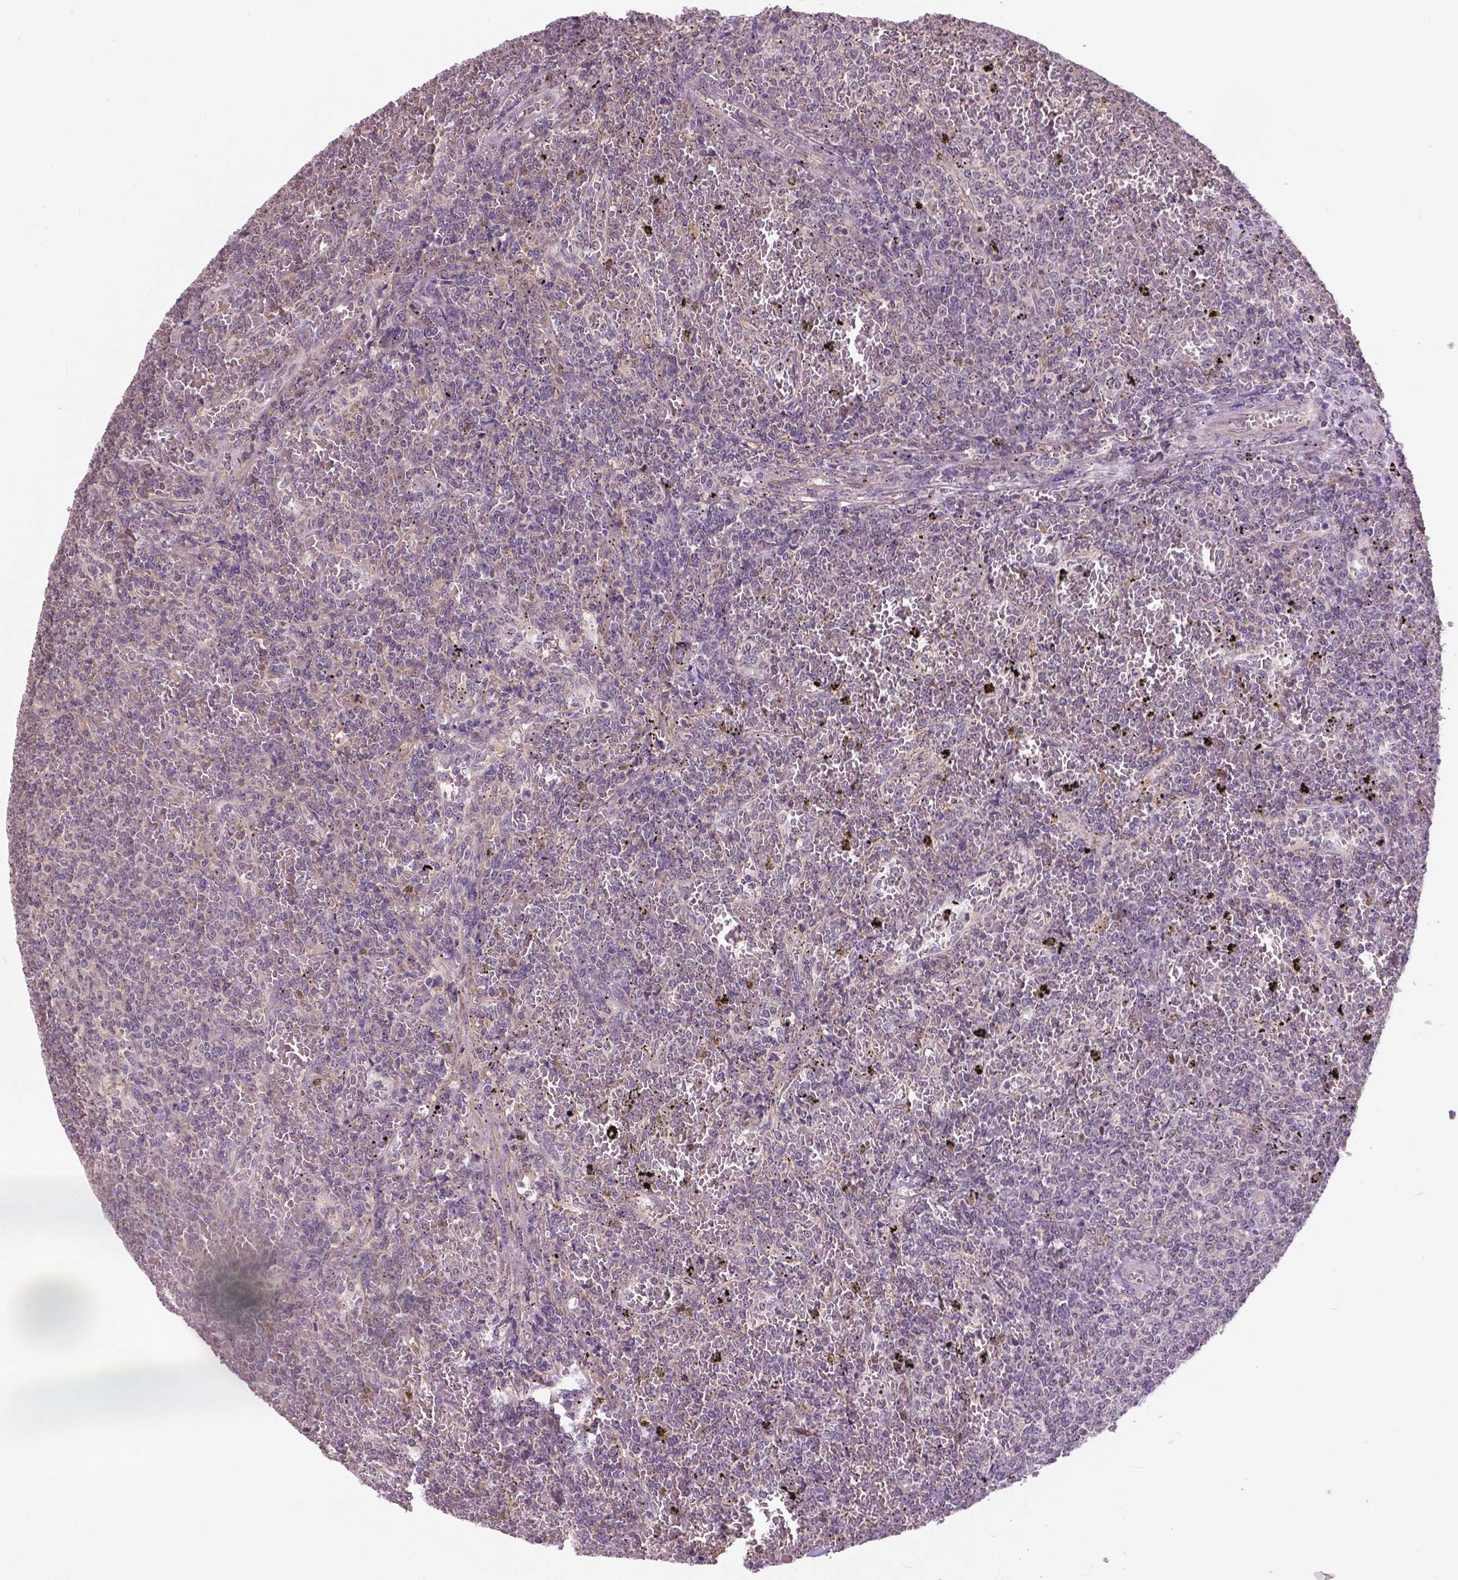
{"staining": {"intensity": "negative", "quantity": "none", "location": "none"}, "tissue": "lymphoma", "cell_type": "Tumor cells", "image_type": "cancer", "snomed": [{"axis": "morphology", "description": "Malignant lymphoma, non-Hodgkin's type, Low grade"}, {"axis": "topography", "description": "Spleen"}], "caption": "Immunohistochemistry (IHC) of low-grade malignant lymphoma, non-Hodgkin's type exhibits no positivity in tumor cells.", "gene": "ANXA13", "patient": {"sex": "female", "age": 77}}